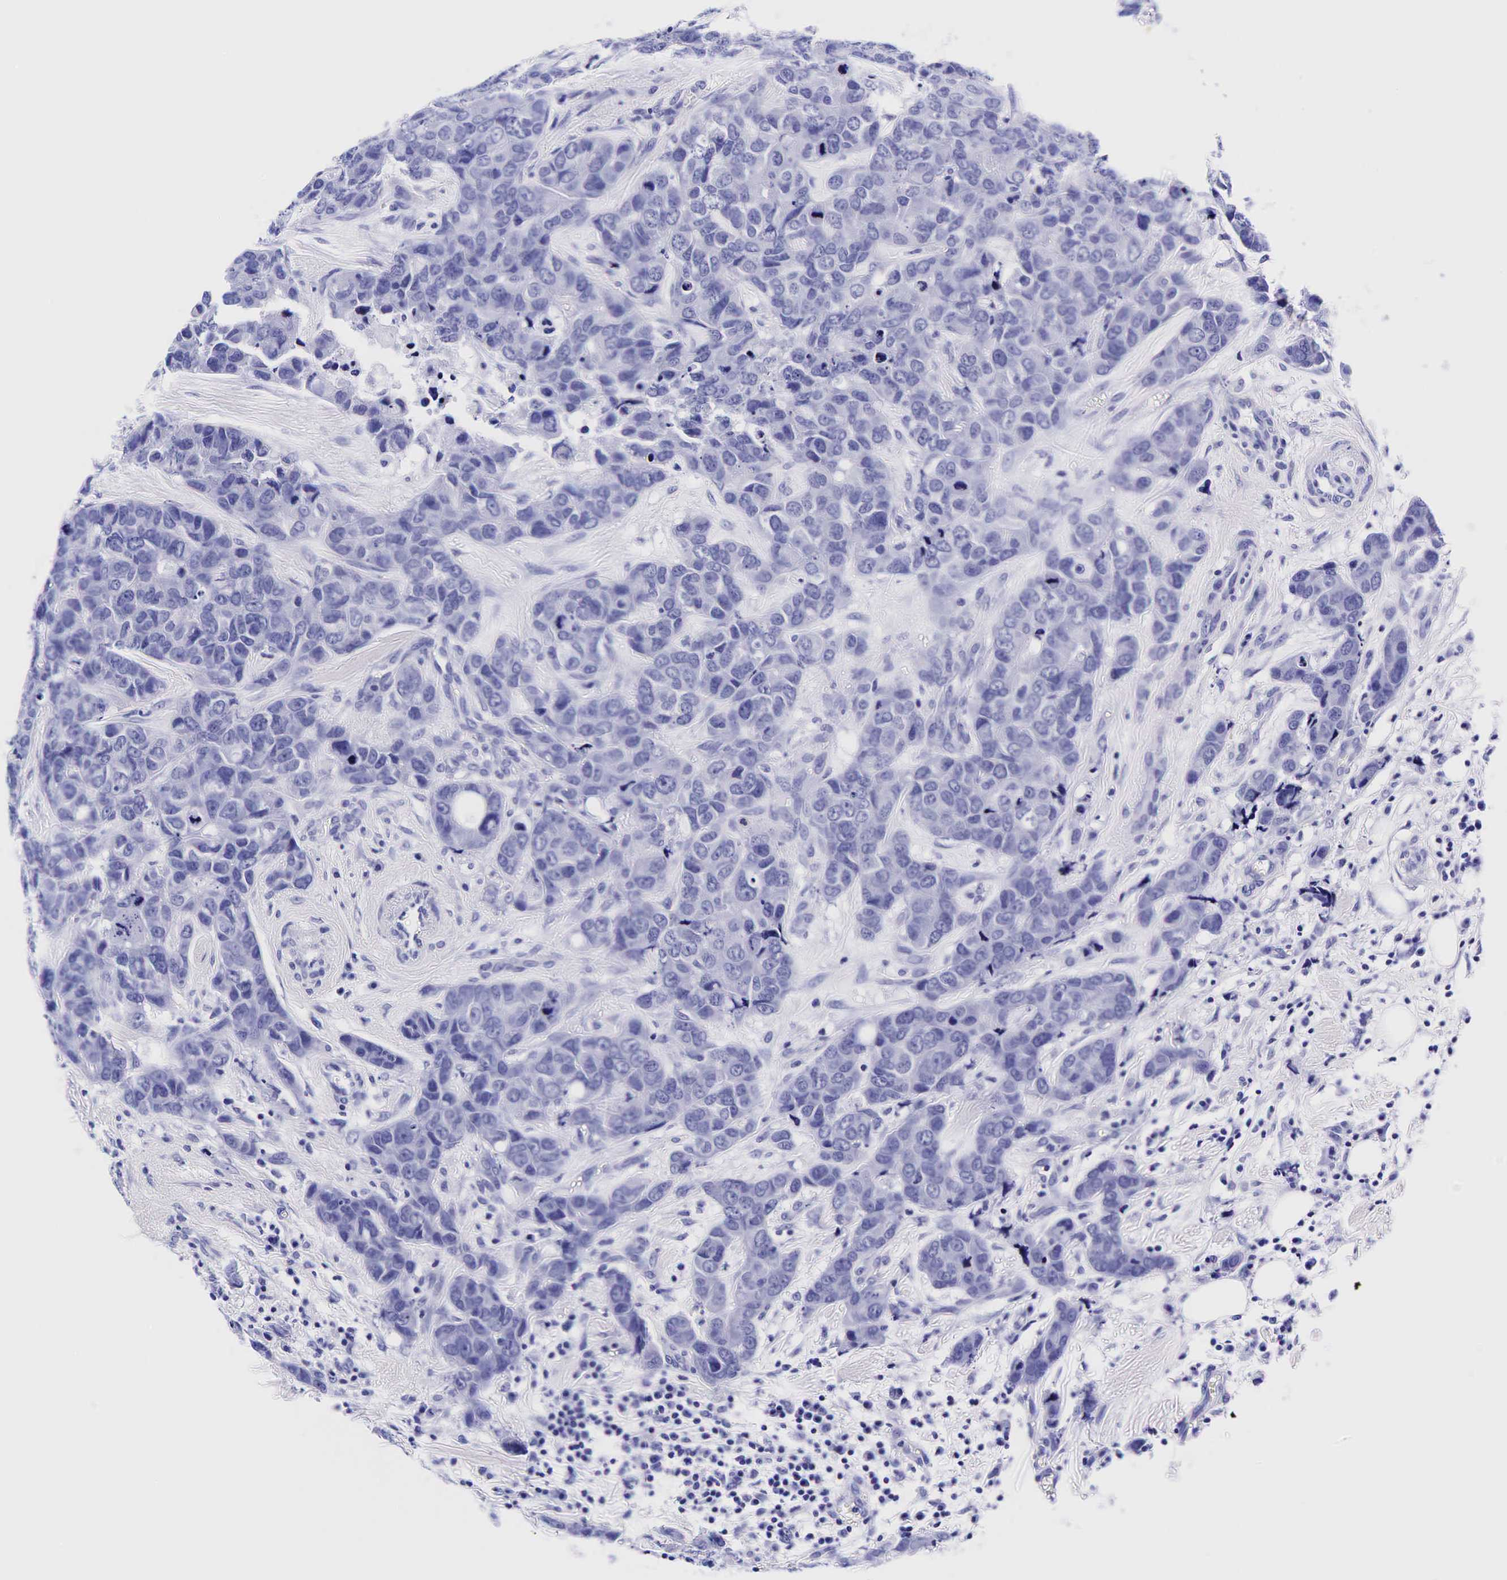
{"staining": {"intensity": "negative", "quantity": "none", "location": "none"}, "tissue": "breast cancer", "cell_type": "Tumor cells", "image_type": "cancer", "snomed": [{"axis": "morphology", "description": "Duct carcinoma"}, {"axis": "topography", "description": "Breast"}], "caption": "Immunohistochemical staining of human breast infiltrating ductal carcinoma demonstrates no significant expression in tumor cells.", "gene": "GCG", "patient": {"sex": "female", "age": 91}}